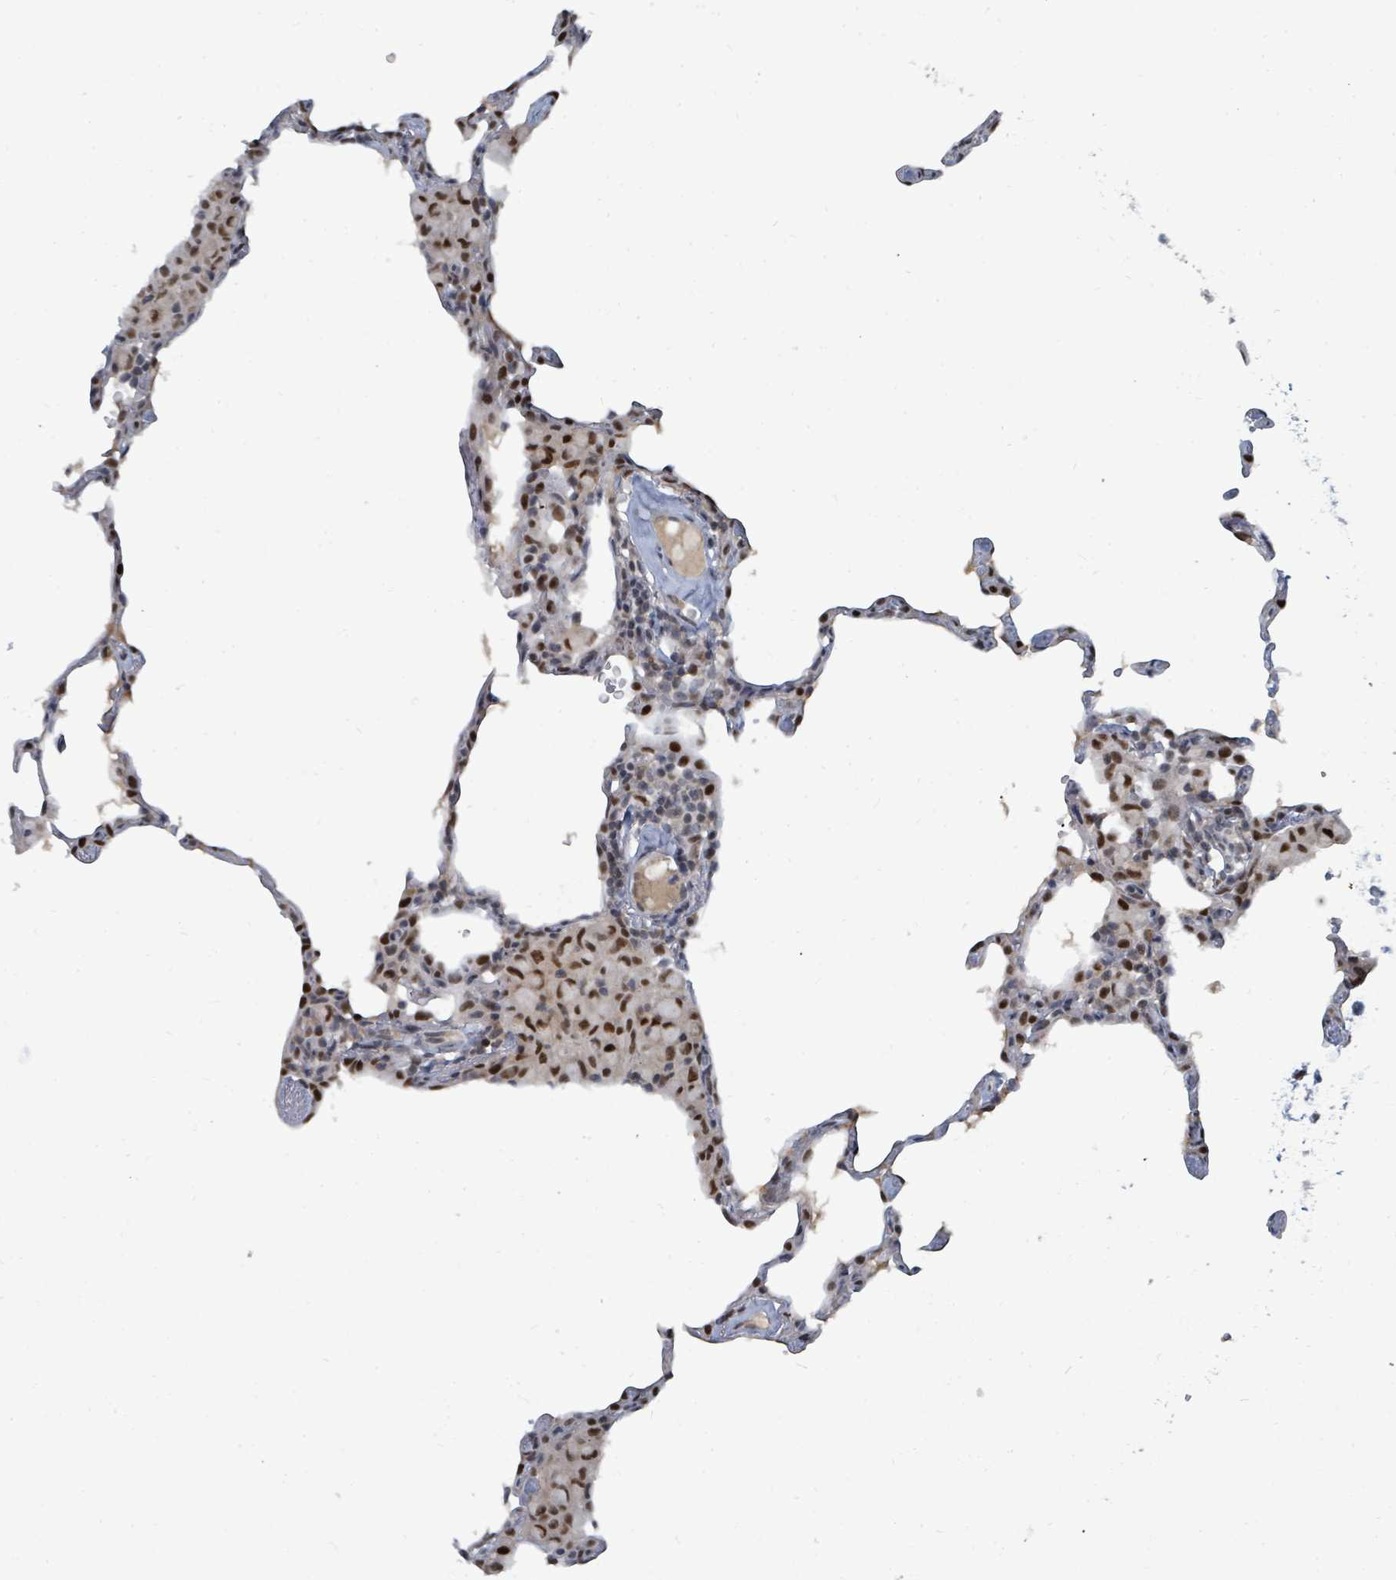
{"staining": {"intensity": "strong", "quantity": "25%-75%", "location": "nuclear"}, "tissue": "lung", "cell_type": "Alveolar cells", "image_type": "normal", "snomed": [{"axis": "morphology", "description": "Normal tissue, NOS"}, {"axis": "topography", "description": "Lung"}], "caption": "Immunohistochemistry (IHC) (DAB) staining of normal human lung reveals strong nuclear protein positivity in approximately 25%-75% of alveolar cells. (Brightfield microscopy of DAB IHC at high magnification).", "gene": "UCK1", "patient": {"sex": "female", "age": 57}}